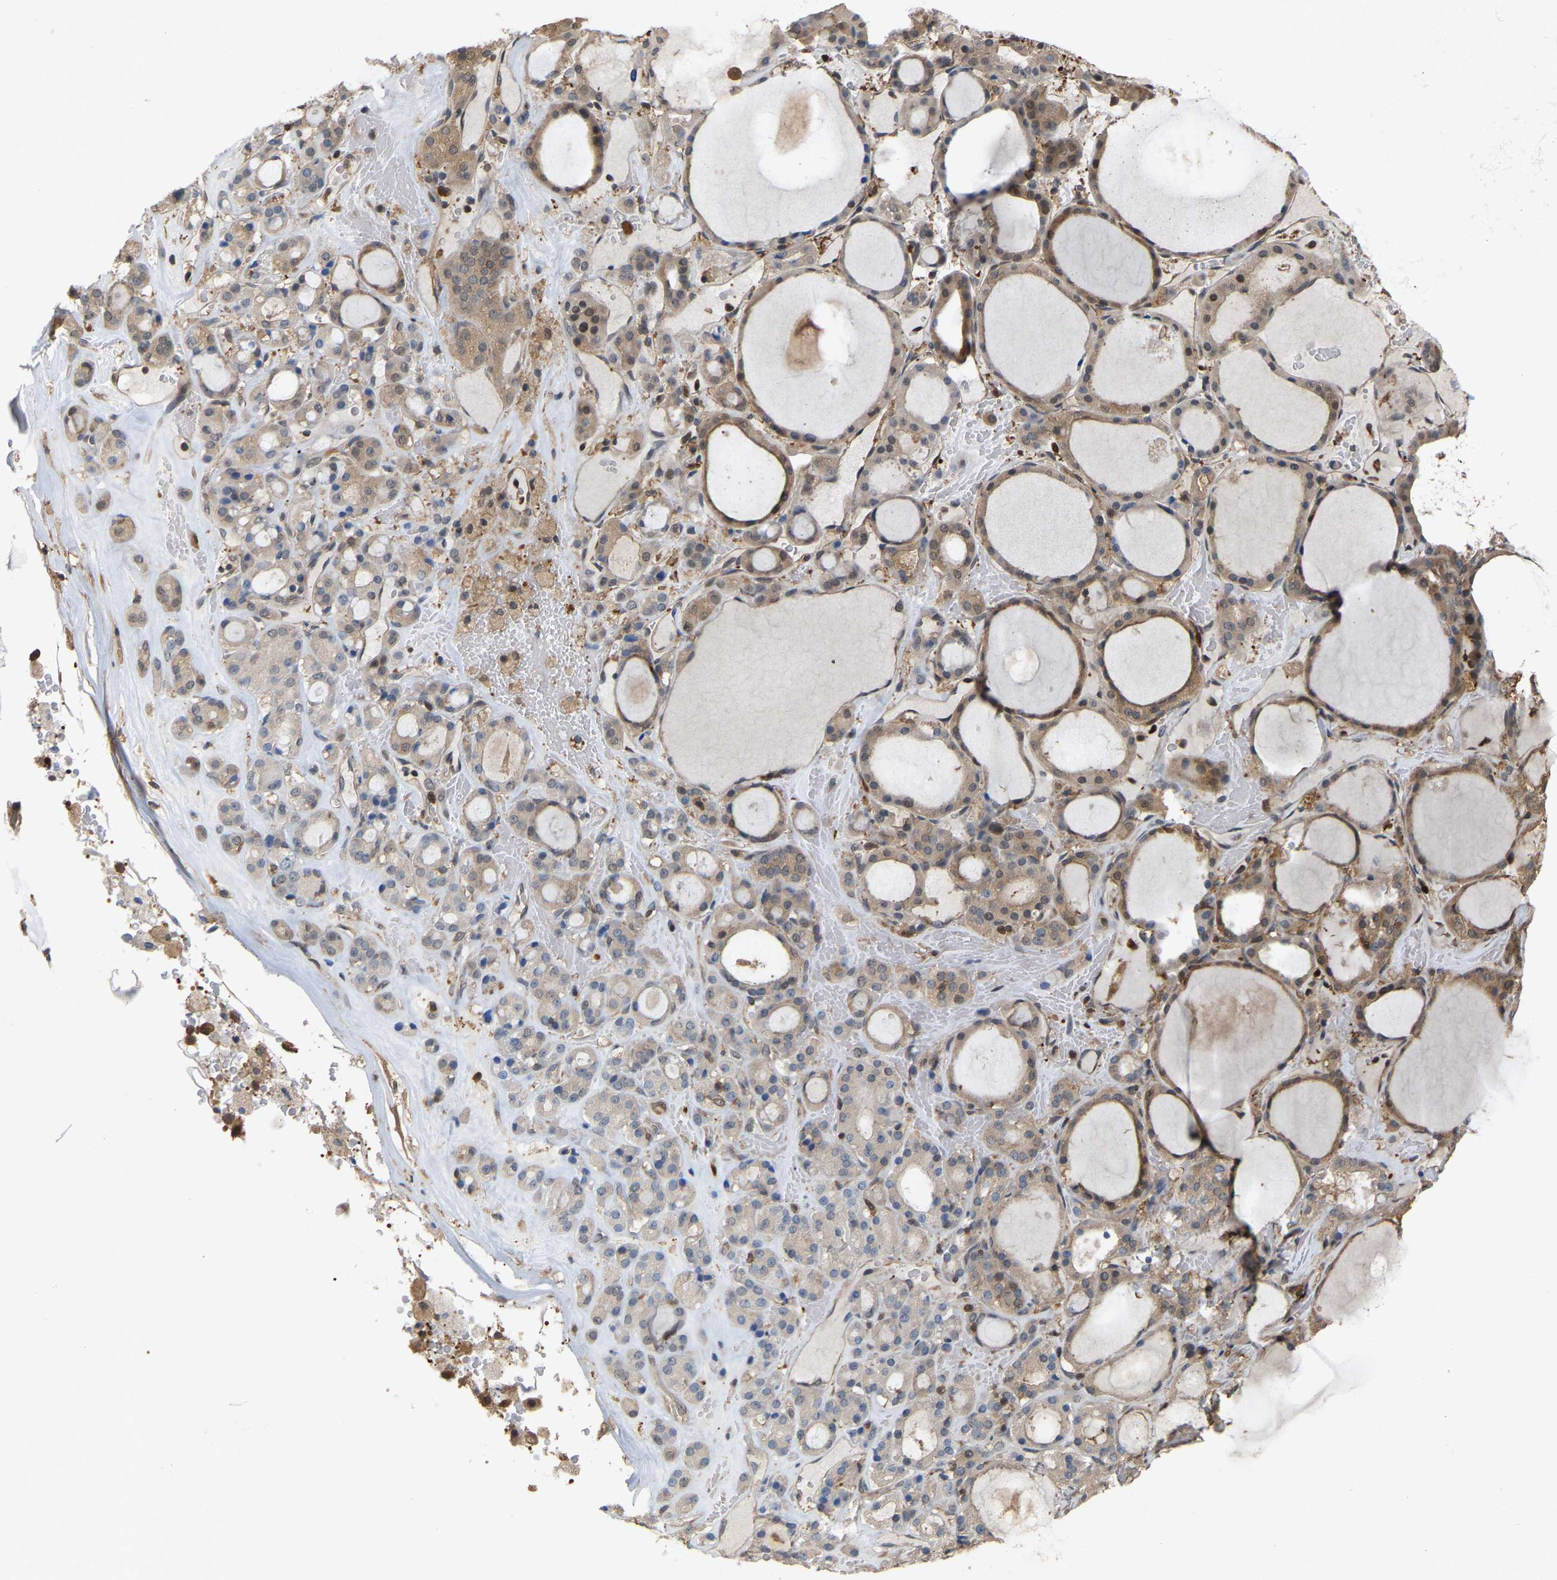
{"staining": {"intensity": "moderate", "quantity": ">75%", "location": "cytoplasmic/membranous"}, "tissue": "thyroid gland", "cell_type": "Glandular cells", "image_type": "normal", "snomed": [{"axis": "morphology", "description": "Normal tissue, NOS"}, {"axis": "morphology", "description": "Carcinoma, NOS"}, {"axis": "topography", "description": "Thyroid gland"}], "caption": "Protein expression analysis of benign human thyroid gland reveals moderate cytoplasmic/membranous staining in approximately >75% of glandular cells. Using DAB (brown) and hematoxylin (blue) stains, captured at high magnification using brightfield microscopy.", "gene": "MTPN", "patient": {"sex": "female", "age": 86}}